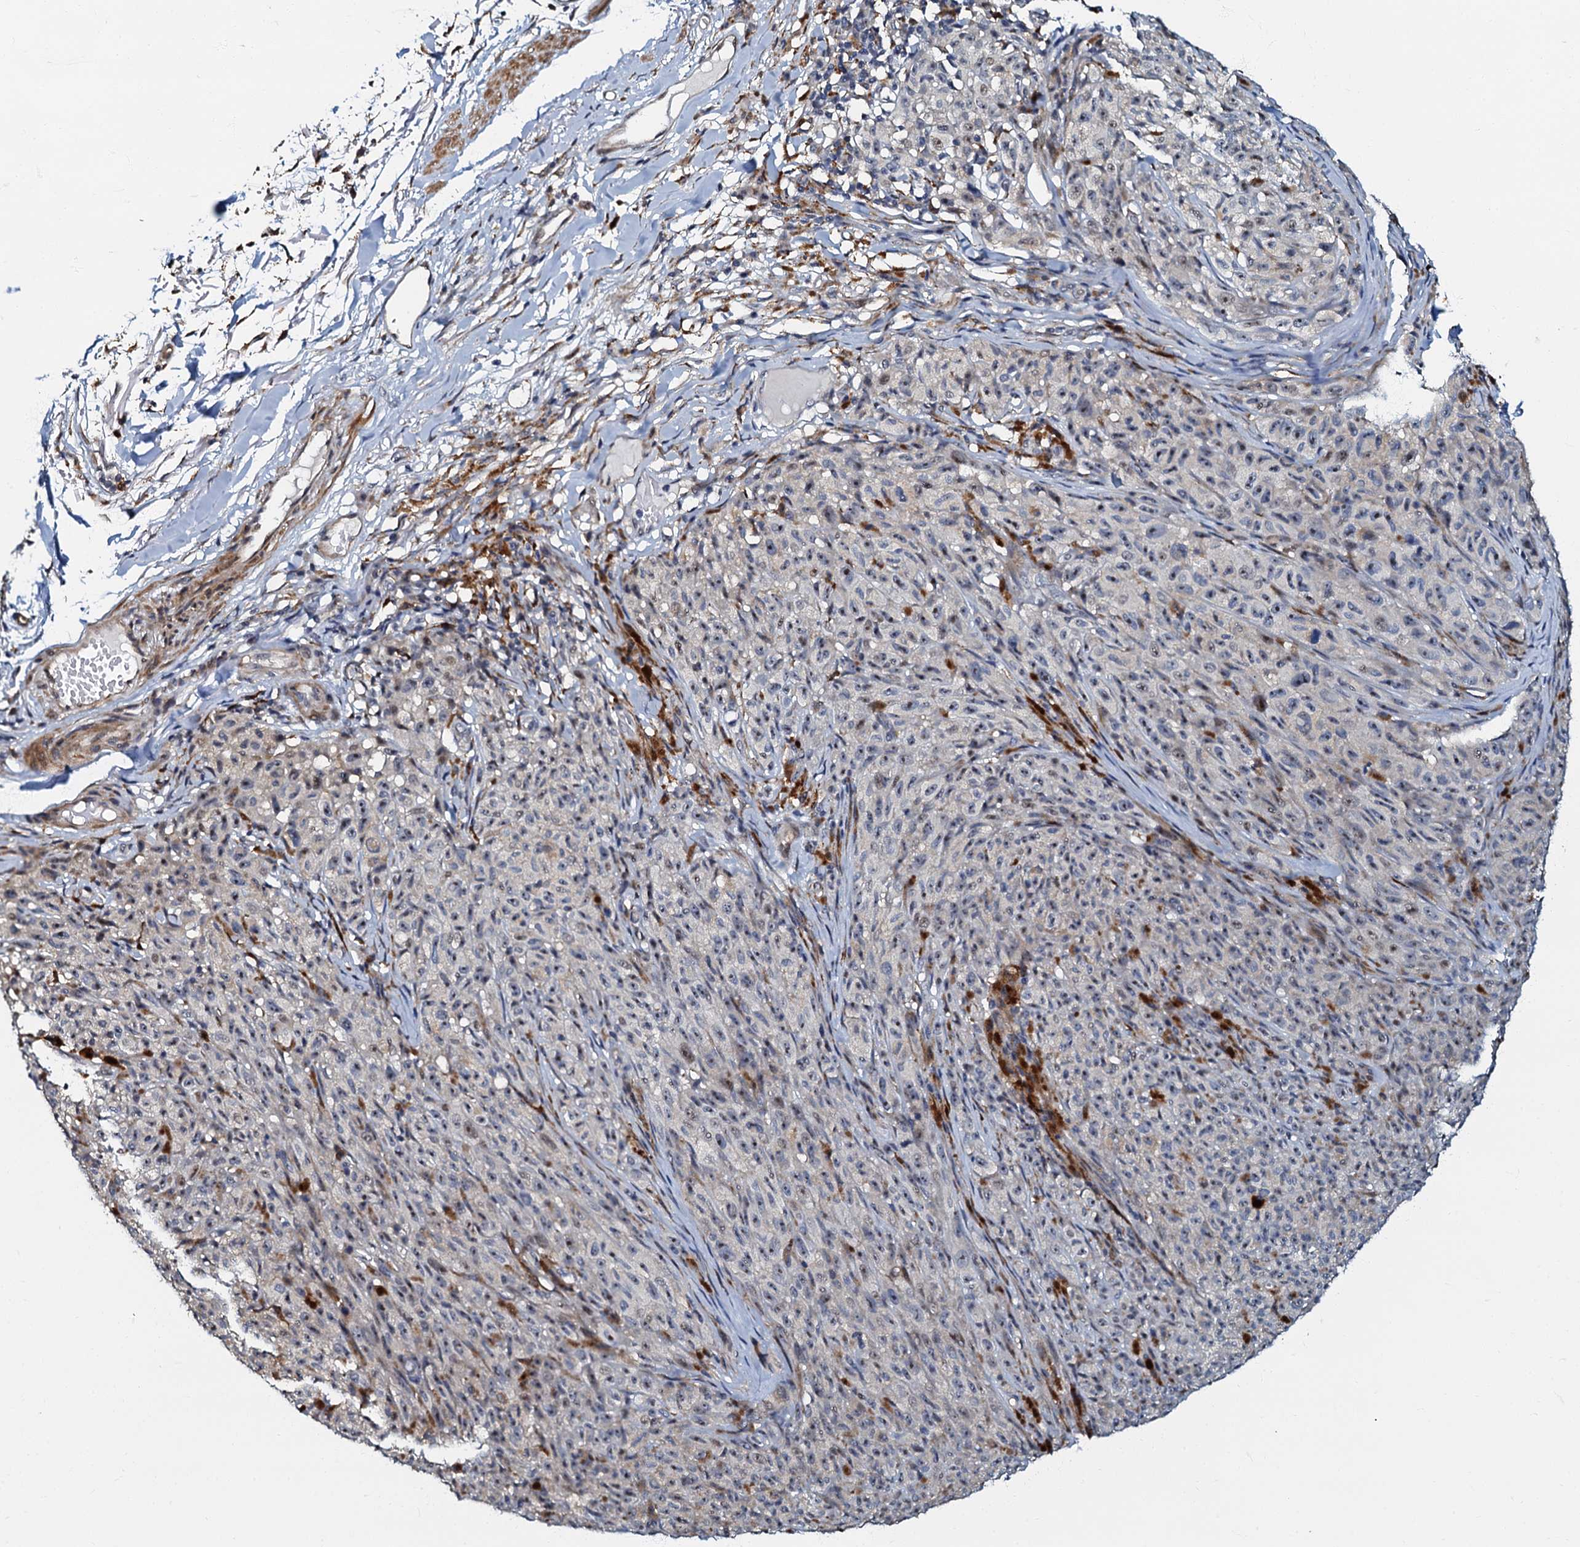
{"staining": {"intensity": "negative", "quantity": "none", "location": "none"}, "tissue": "melanoma", "cell_type": "Tumor cells", "image_type": "cancer", "snomed": [{"axis": "morphology", "description": "Malignant melanoma, NOS"}, {"axis": "topography", "description": "Skin"}], "caption": "Immunohistochemical staining of melanoma displays no significant positivity in tumor cells.", "gene": "OLAH", "patient": {"sex": "female", "age": 82}}